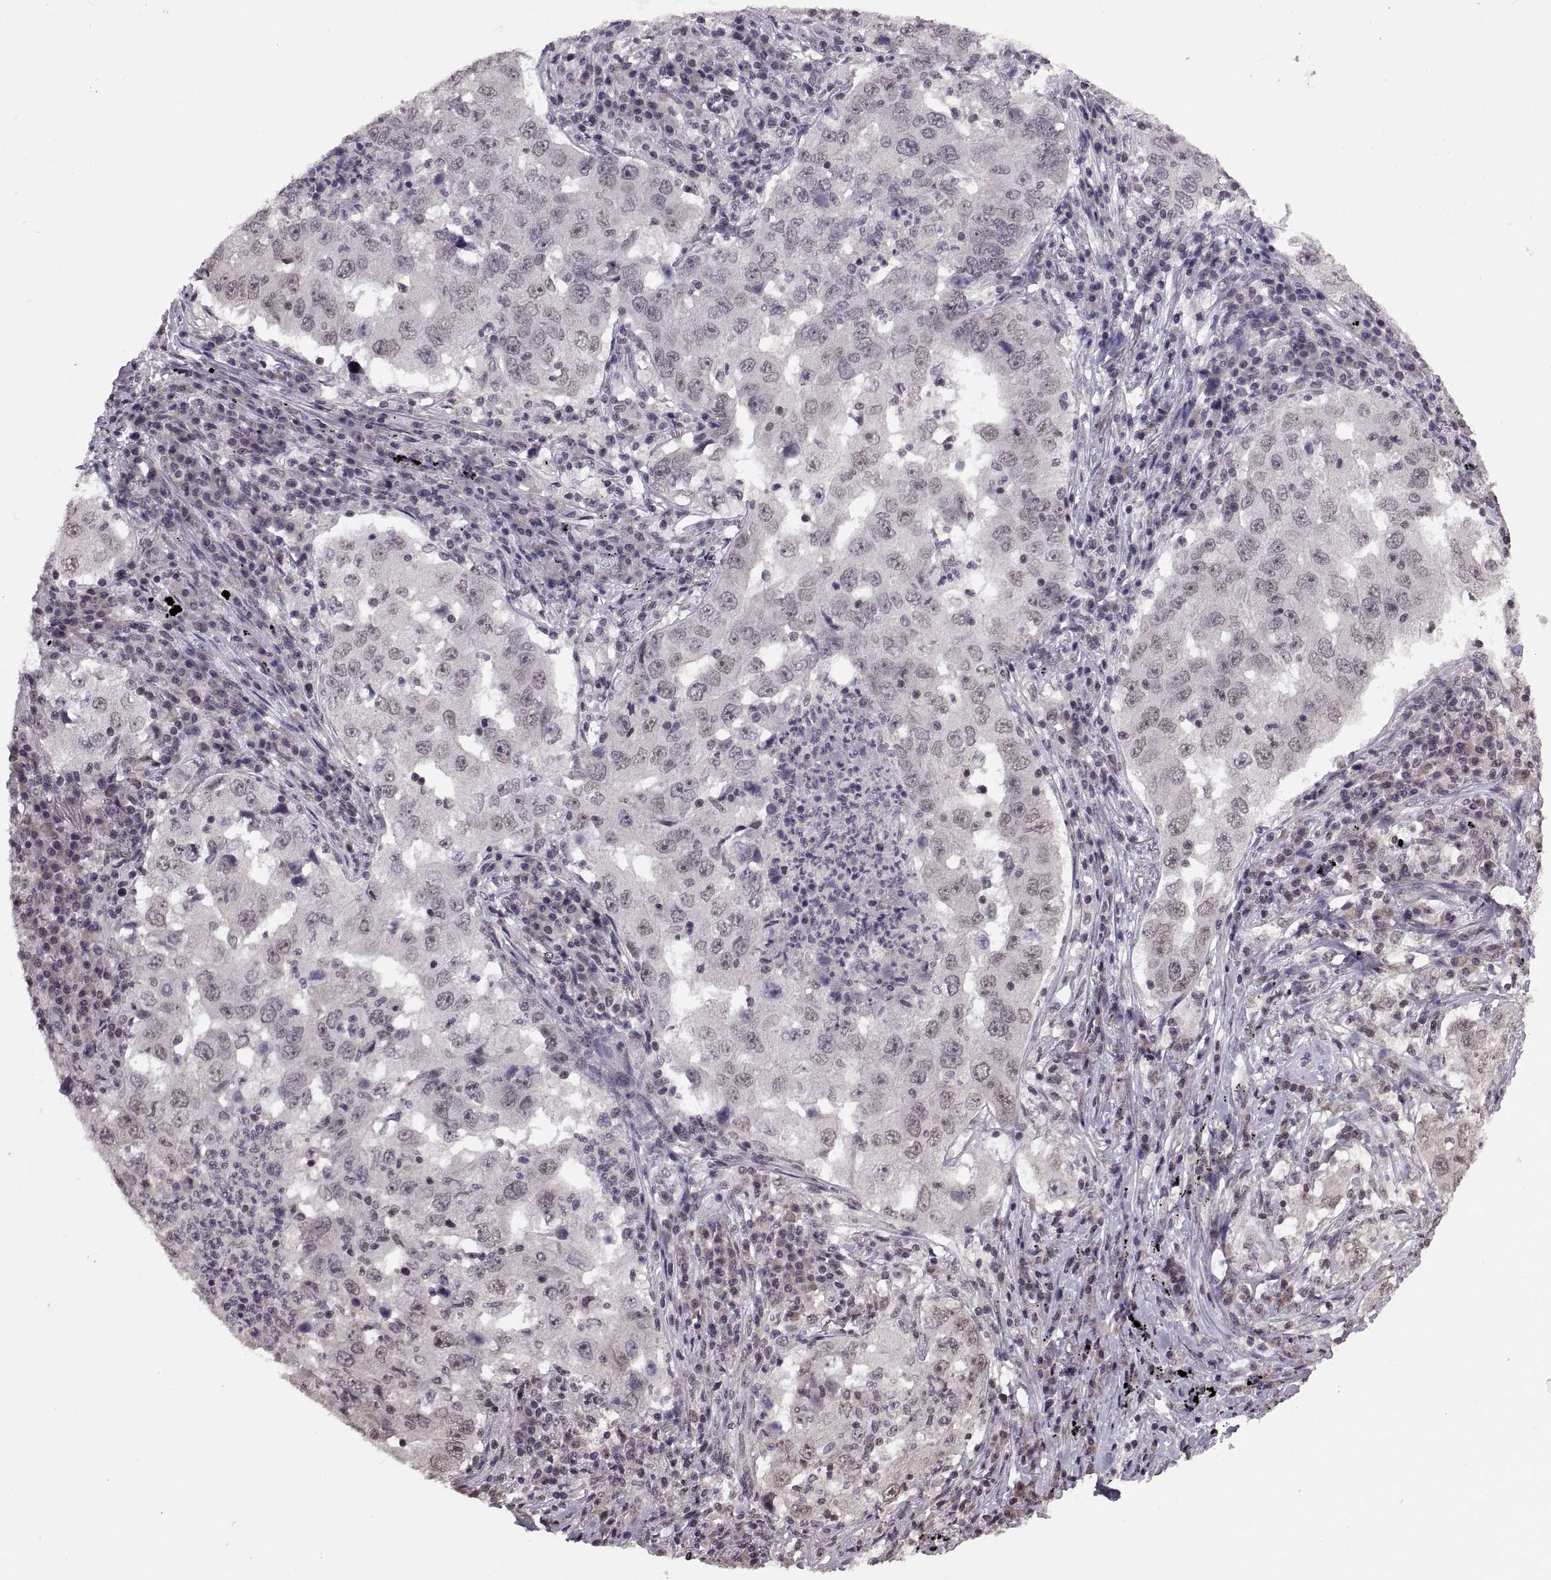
{"staining": {"intensity": "negative", "quantity": "none", "location": "none"}, "tissue": "lung cancer", "cell_type": "Tumor cells", "image_type": "cancer", "snomed": [{"axis": "morphology", "description": "Adenocarcinoma, NOS"}, {"axis": "topography", "description": "Lung"}], "caption": "The micrograph exhibits no significant expression in tumor cells of lung cancer.", "gene": "INTS3", "patient": {"sex": "male", "age": 73}}